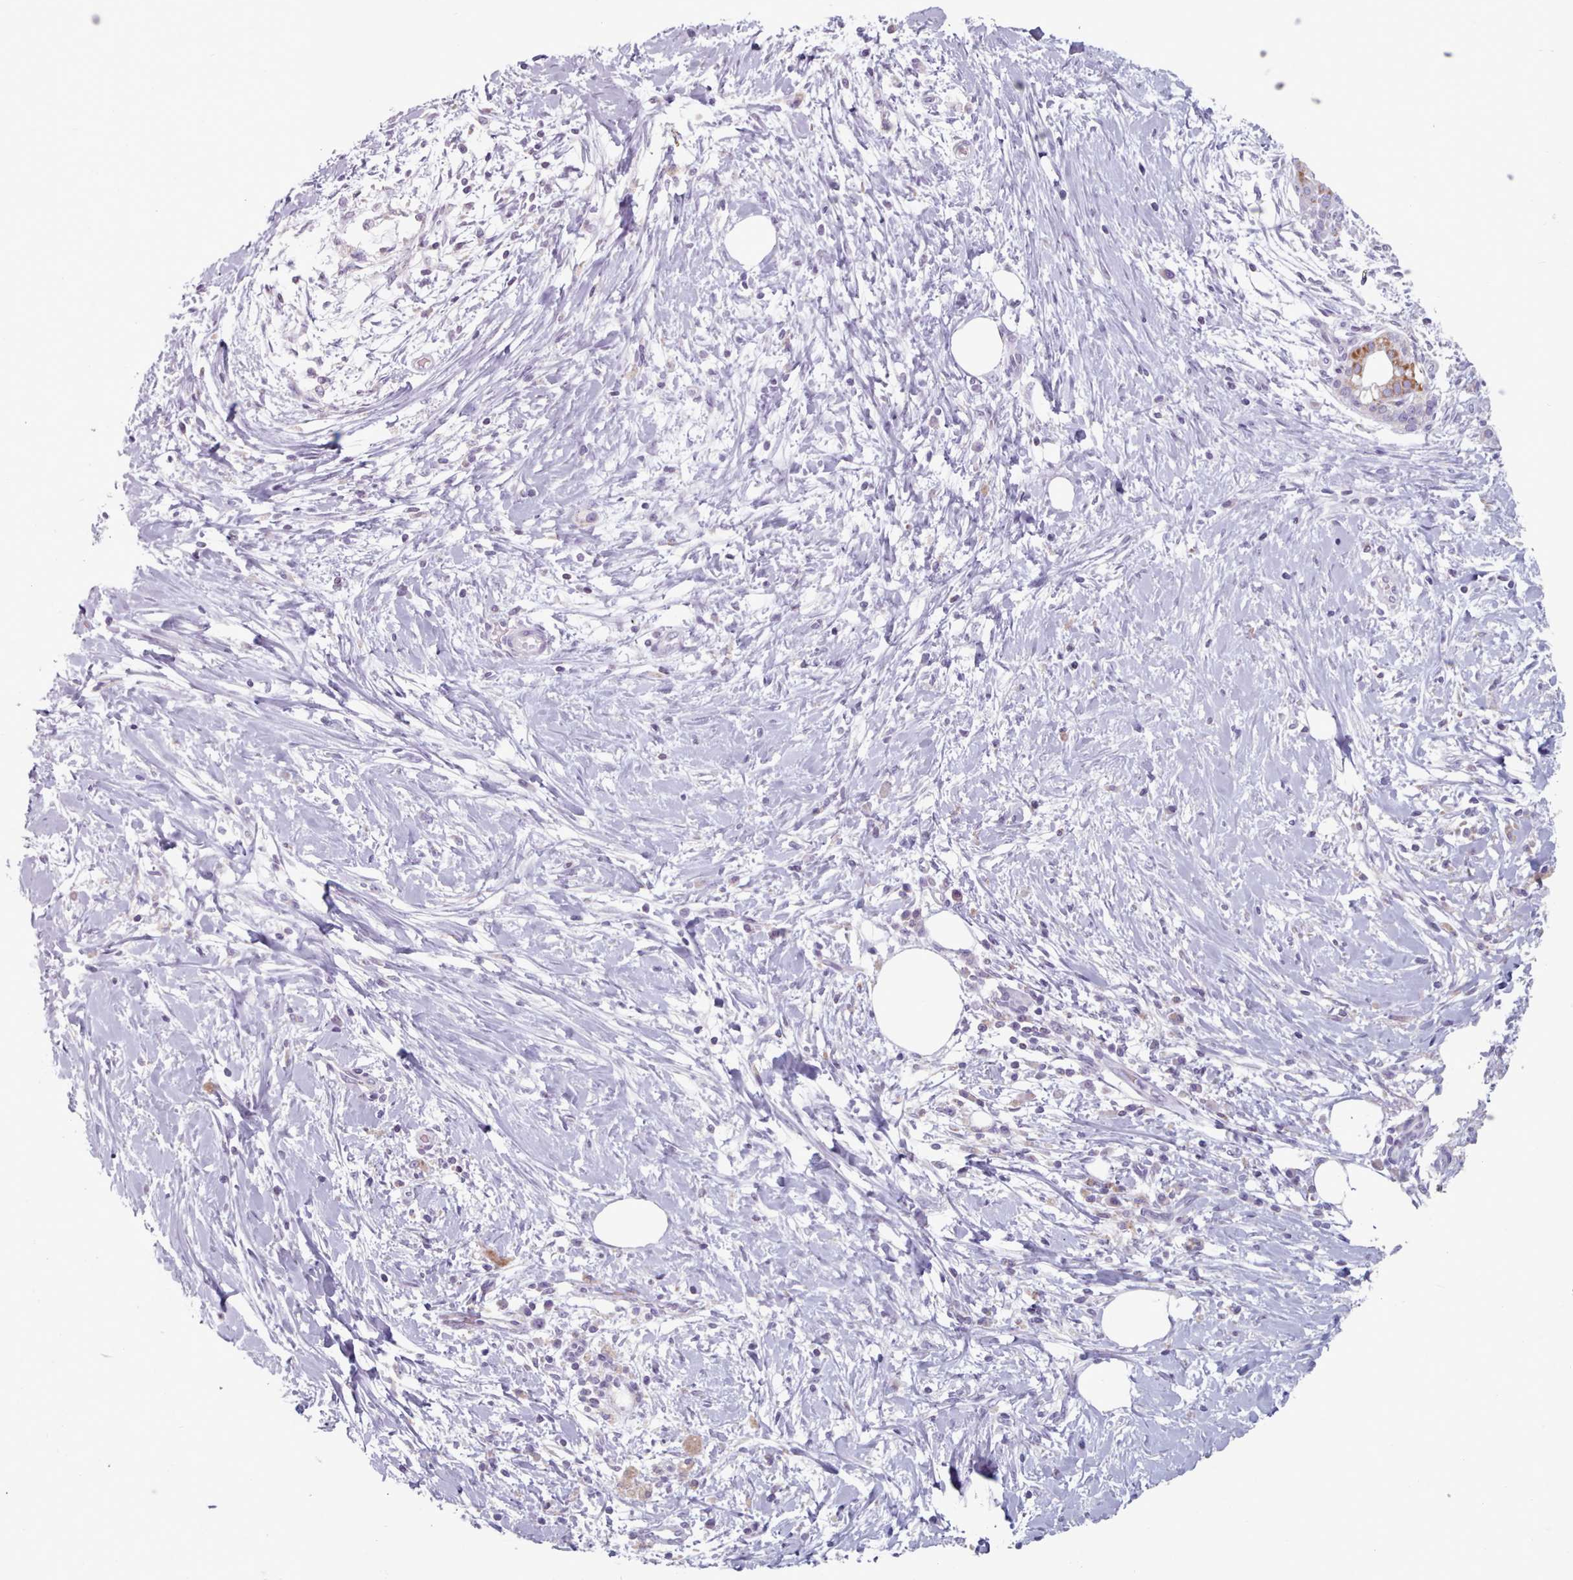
{"staining": {"intensity": "negative", "quantity": "none", "location": "none"}, "tissue": "pancreatic cancer", "cell_type": "Tumor cells", "image_type": "cancer", "snomed": [{"axis": "morphology", "description": "Adenocarcinoma, NOS"}, {"axis": "topography", "description": "Pancreas"}], "caption": "The micrograph exhibits no staining of tumor cells in pancreatic cancer.", "gene": "FAM170B", "patient": {"sex": "male", "age": 58}}